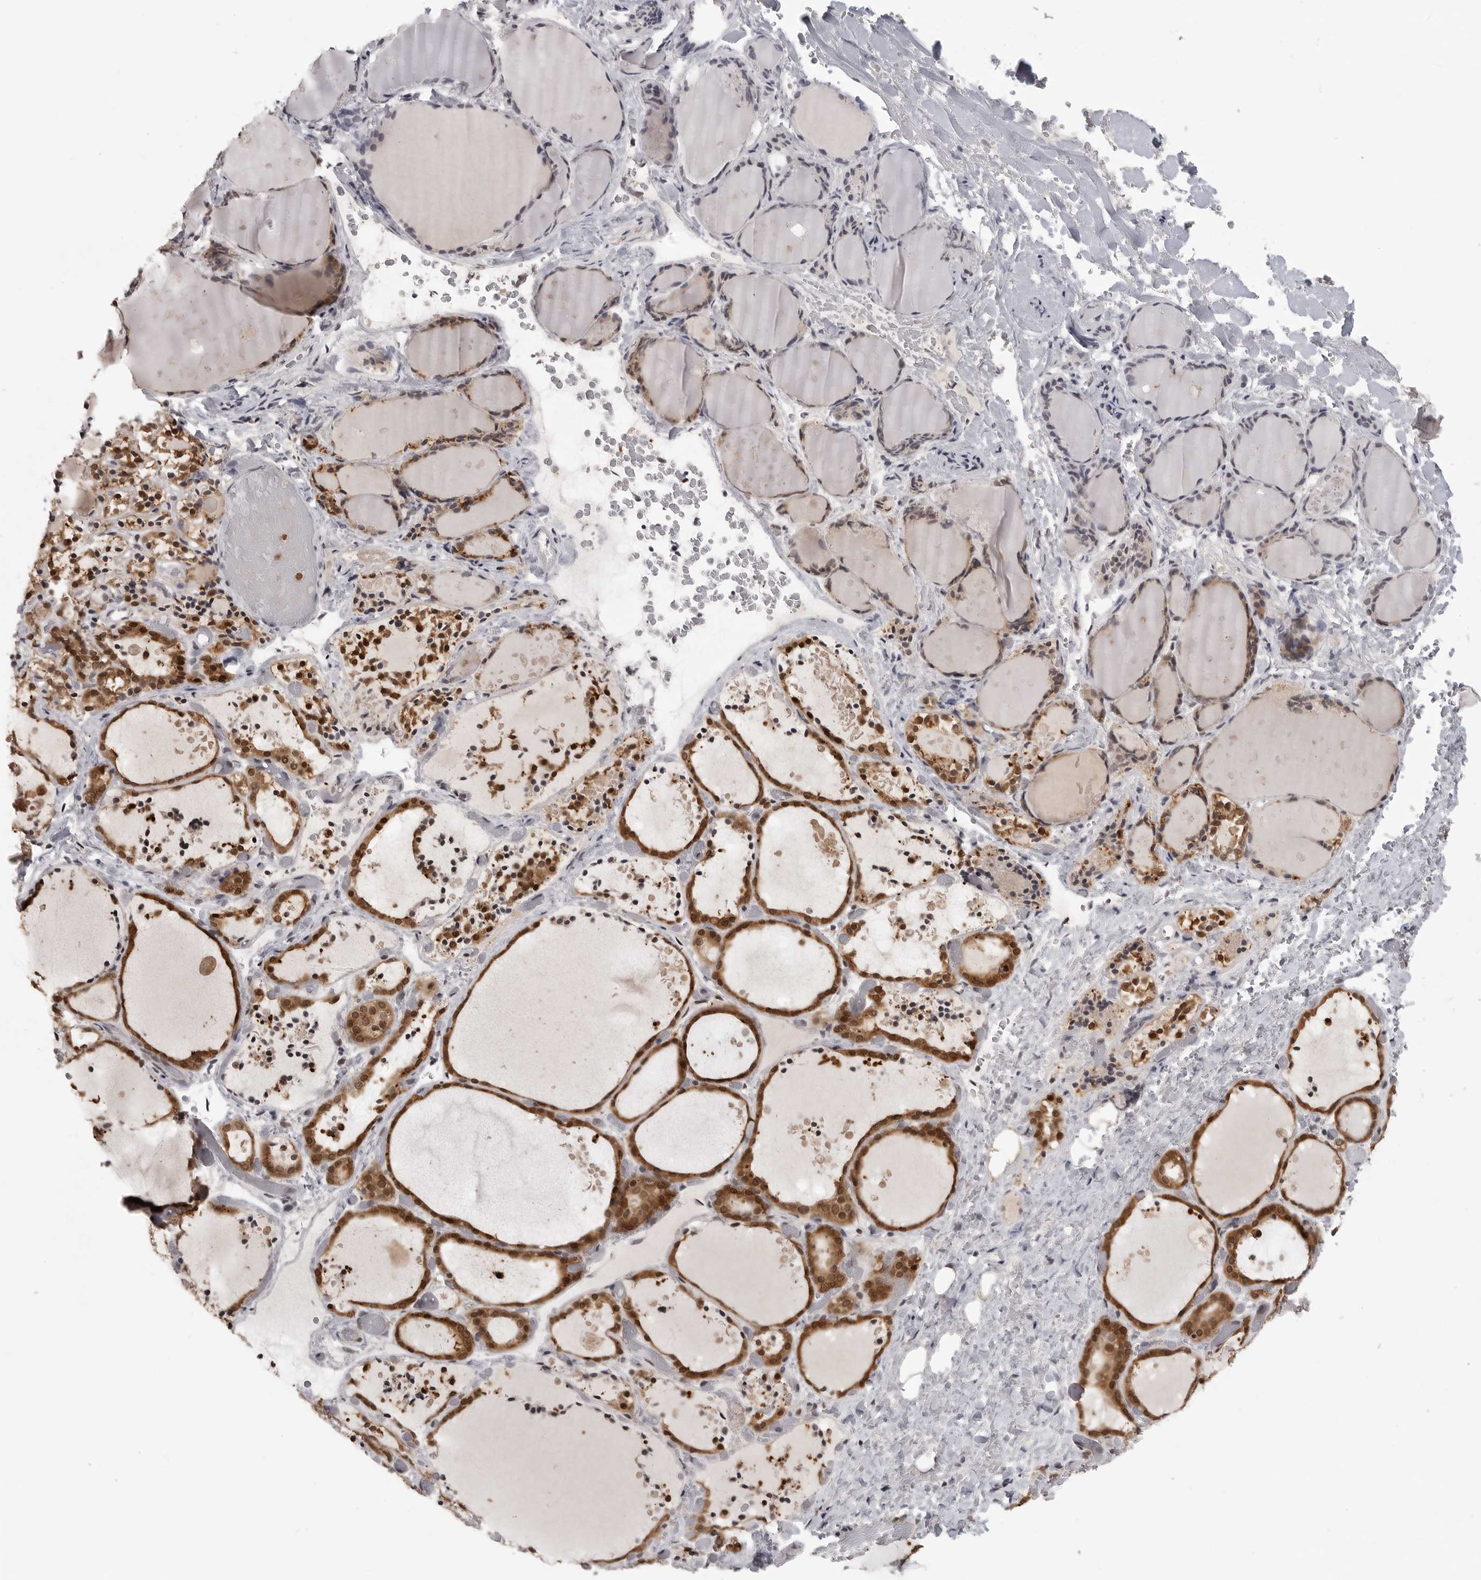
{"staining": {"intensity": "strong", "quantity": ">75%", "location": "cytoplasmic/membranous,nuclear"}, "tissue": "thyroid gland", "cell_type": "Glandular cells", "image_type": "normal", "snomed": [{"axis": "morphology", "description": "Normal tissue, NOS"}, {"axis": "topography", "description": "Thyroid gland"}], "caption": "Thyroid gland was stained to show a protein in brown. There is high levels of strong cytoplasmic/membranous,nuclear expression in approximately >75% of glandular cells. Using DAB (brown) and hematoxylin (blue) stains, captured at high magnification using brightfield microscopy.", "gene": "PEG3", "patient": {"sex": "female", "age": 44}}